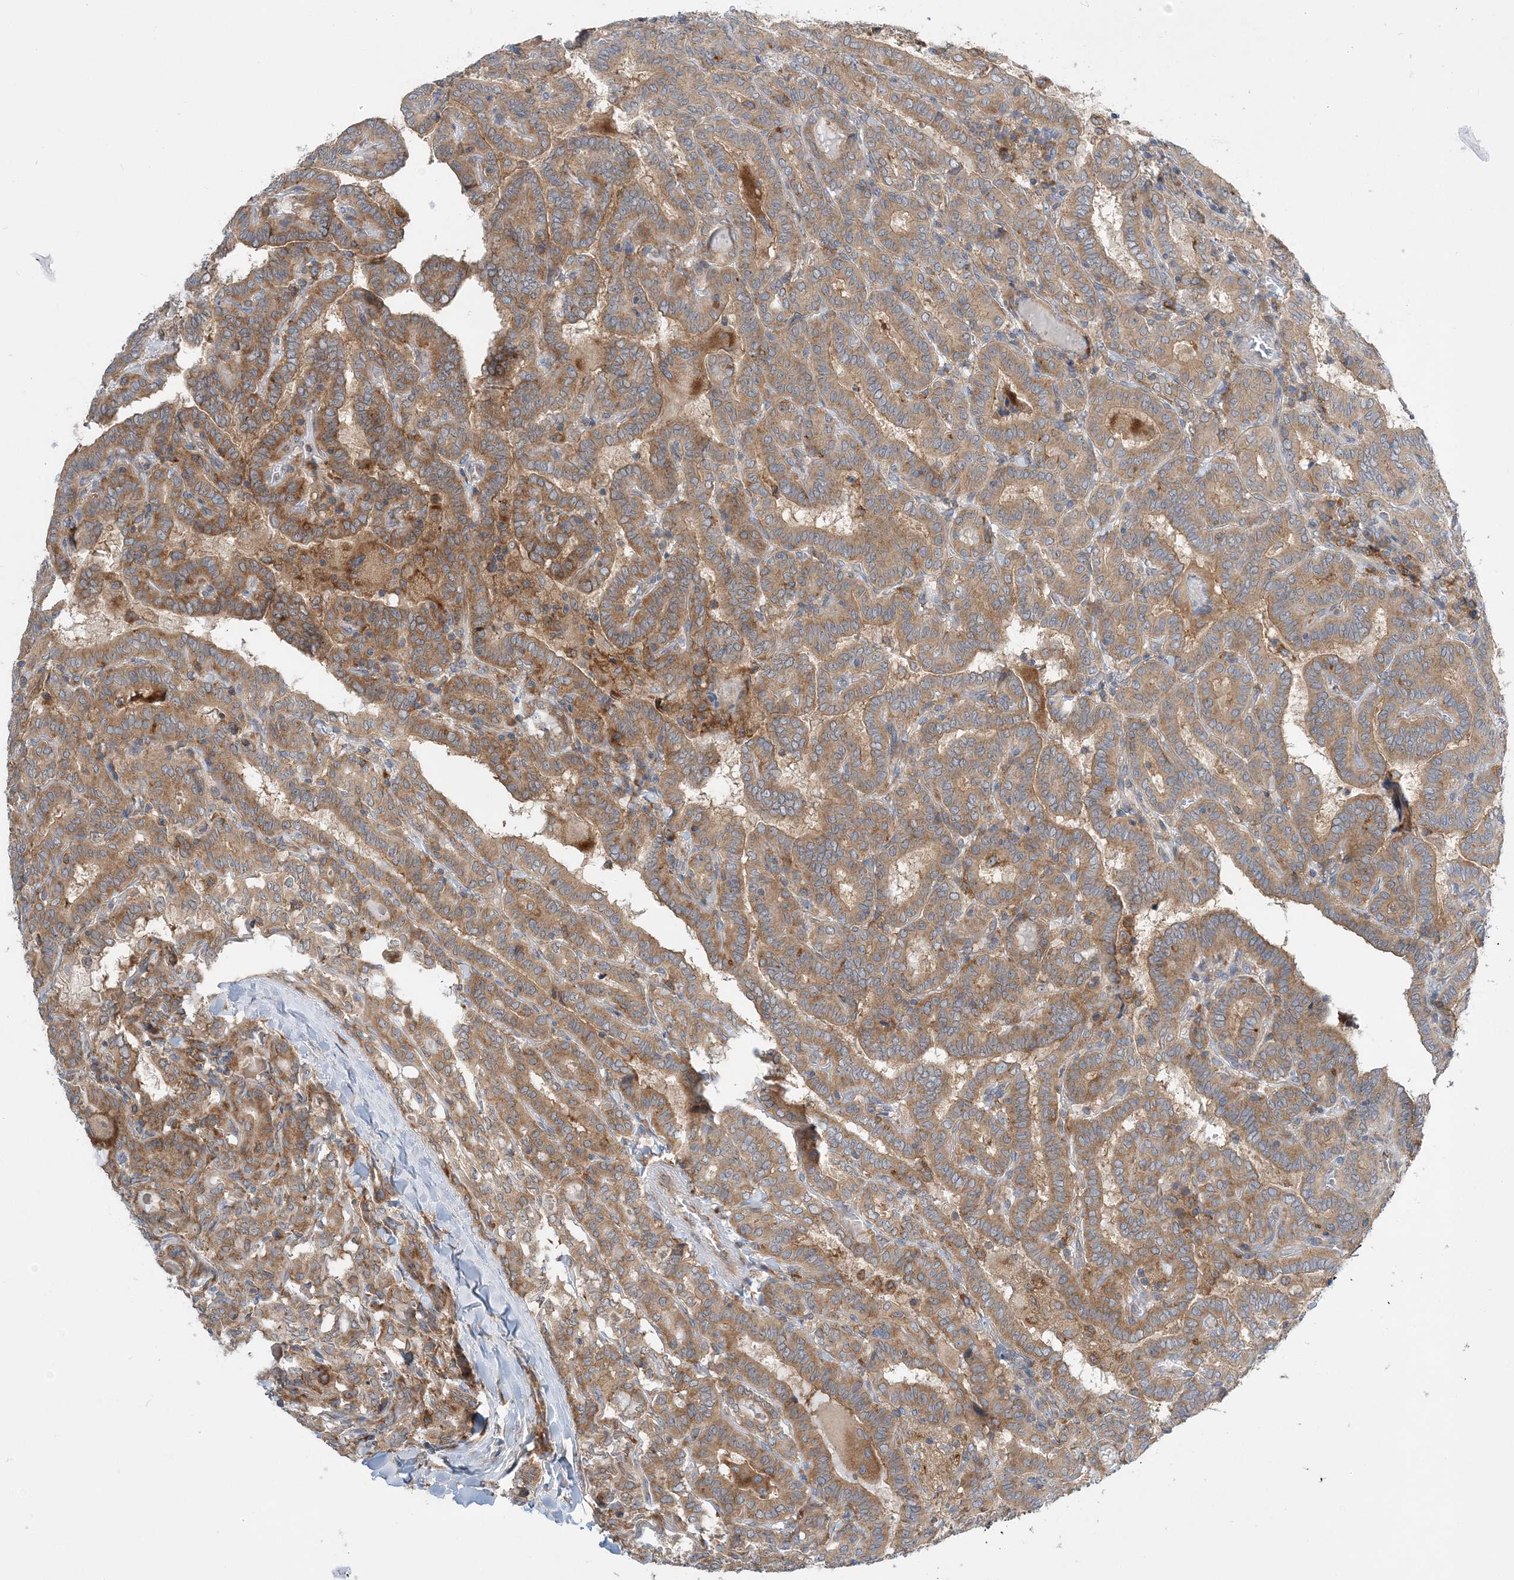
{"staining": {"intensity": "moderate", "quantity": ">75%", "location": "cytoplasmic/membranous"}, "tissue": "thyroid cancer", "cell_type": "Tumor cells", "image_type": "cancer", "snomed": [{"axis": "morphology", "description": "Papillary adenocarcinoma, NOS"}, {"axis": "topography", "description": "Thyroid gland"}], "caption": "A photomicrograph of thyroid cancer stained for a protein displays moderate cytoplasmic/membranous brown staining in tumor cells.", "gene": "LARP4B", "patient": {"sex": "female", "age": 72}}